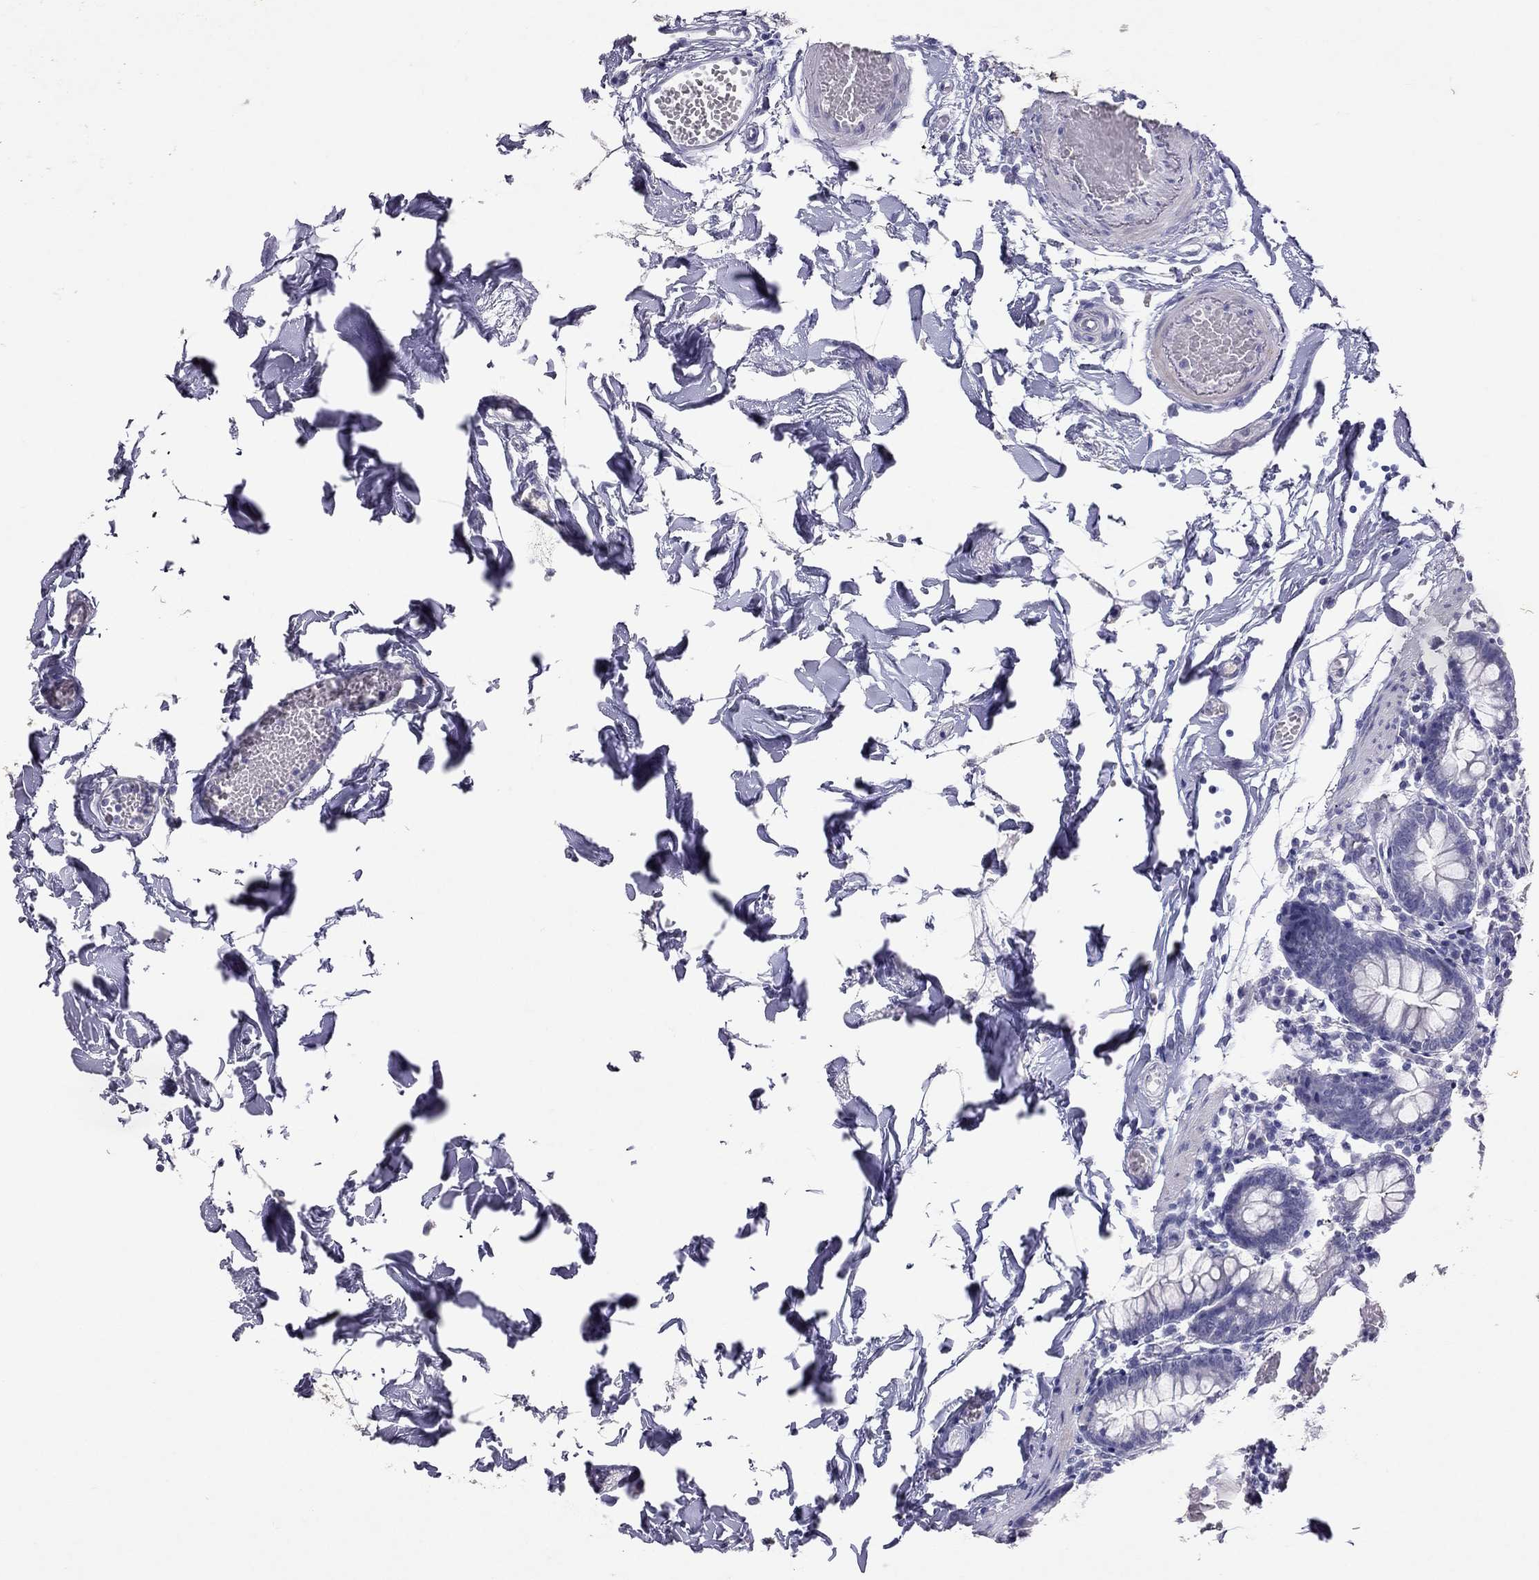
{"staining": {"intensity": "negative", "quantity": "none", "location": "none"}, "tissue": "small intestine", "cell_type": "Glandular cells", "image_type": "normal", "snomed": [{"axis": "morphology", "description": "Normal tissue, NOS"}, {"axis": "topography", "description": "Small intestine"}], "caption": "An immunohistochemistry (IHC) micrograph of unremarkable small intestine is shown. There is no staining in glandular cells of small intestine. (DAB IHC with hematoxylin counter stain).", "gene": "PSMB11", "patient": {"sex": "female", "age": 90}}